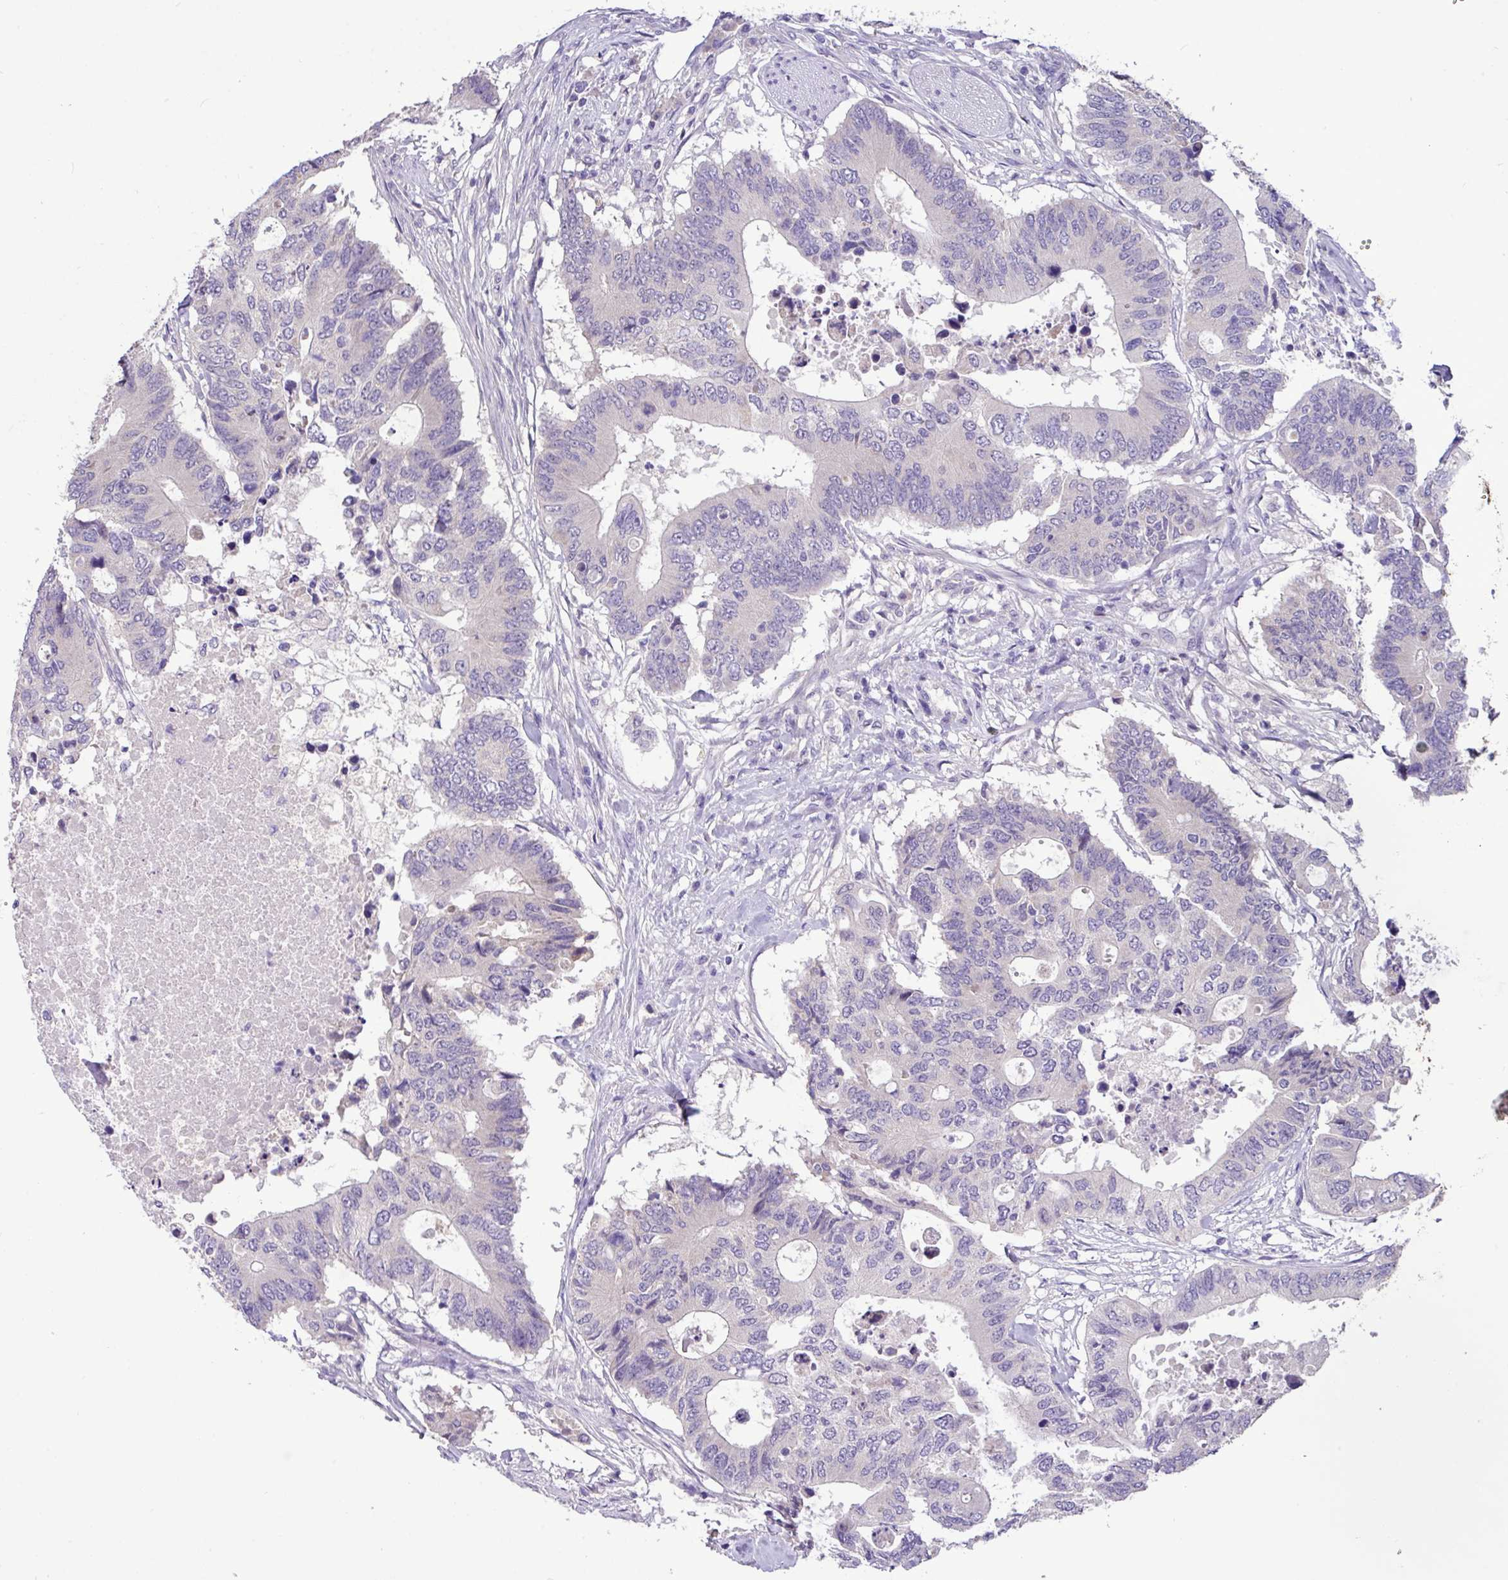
{"staining": {"intensity": "negative", "quantity": "none", "location": "none"}, "tissue": "colorectal cancer", "cell_type": "Tumor cells", "image_type": "cancer", "snomed": [{"axis": "morphology", "description": "Adenocarcinoma, NOS"}, {"axis": "topography", "description": "Colon"}], "caption": "Immunohistochemistry image of neoplastic tissue: colorectal adenocarcinoma stained with DAB (3,3'-diaminobenzidine) demonstrates no significant protein staining in tumor cells.", "gene": "PAX8", "patient": {"sex": "male", "age": 71}}